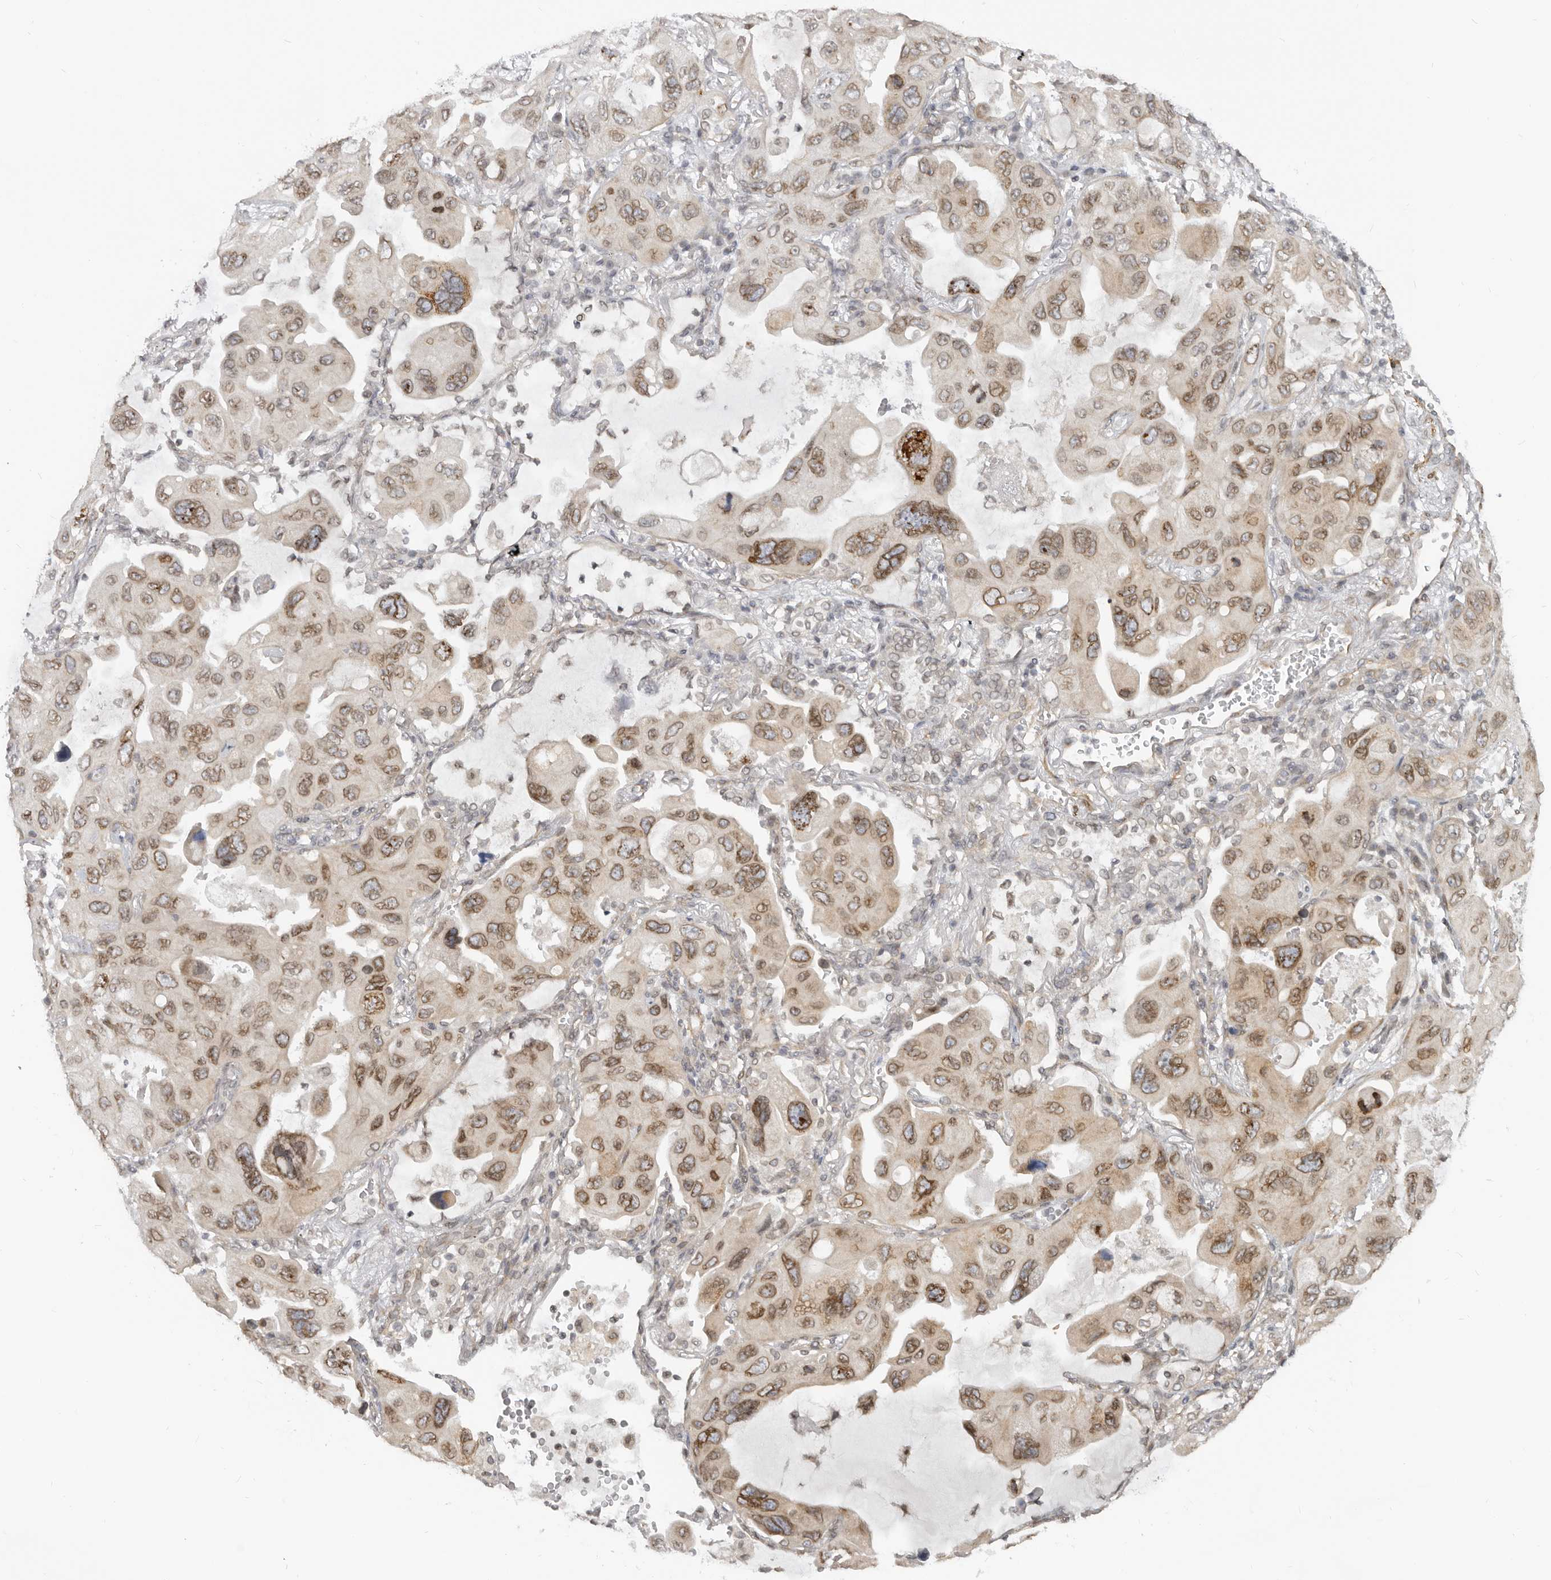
{"staining": {"intensity": "moderate", "quantity": ">75%", "location": "cytoplasmic/membranous,nuclear"}, "tissue": "lung cancer", "cell_type": "Tumor cells", "image_type": "cancer", "snomed": [{"axis": "morphology", "description": "Squamous cell carcinoma, NOS"}, {"axis": "topography", "description": "Lung"}], "caption": "Tumor cells reveal moderate cytoplasmic/membranous and nuclear positivity in approximately >75% of cells in lung cancer (squamous cell carcinoma). The staining was performed using DAB to visualize the protein expression in brown, while the nuclei were stained in blue with hematoxylin (Magnification: 20x).", "gene": "NUP153", "patient": {"sex": "female", "age": 73}}